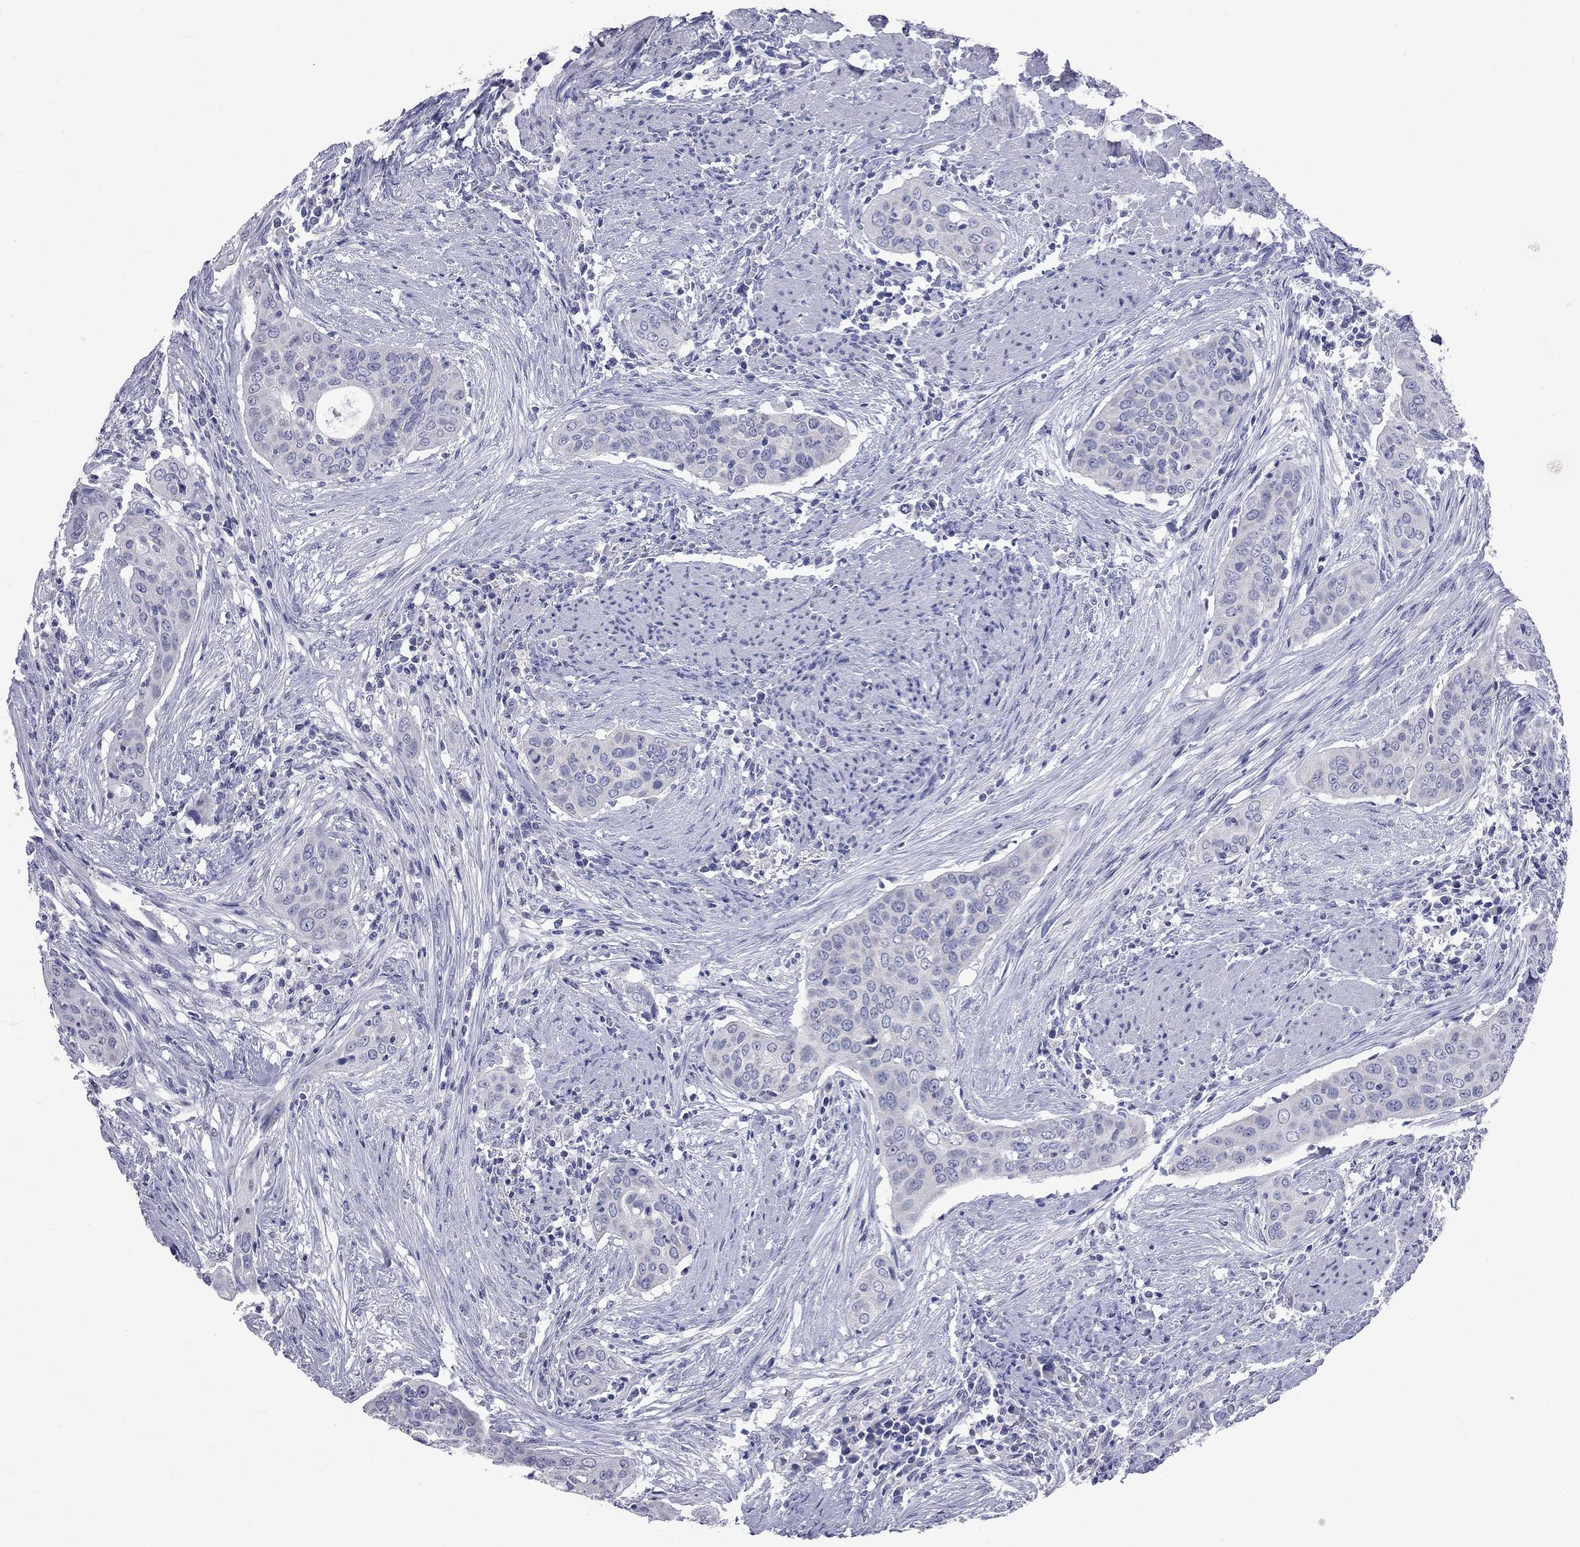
{"staining": {"intensity": "negative", "quantity": "none", "location": "none"}, "tissue": "urothelial cancer", "cell_type": "Tumor cells", "image_type": "cancer", "snomed": [{"axis": "morphology", "description": "Urothelial carcinoma, High grade"}, {"axis": "topography", "description": "Urinary bladder"}], "caption": "A high-resolution histopathology image shows immunohistochemistry (IHC) staining of urothelial cancer, which shows no significant positivity in tumor cells.", "gene": "KCND2", "patient": {"sex": "male", "age": 82}}